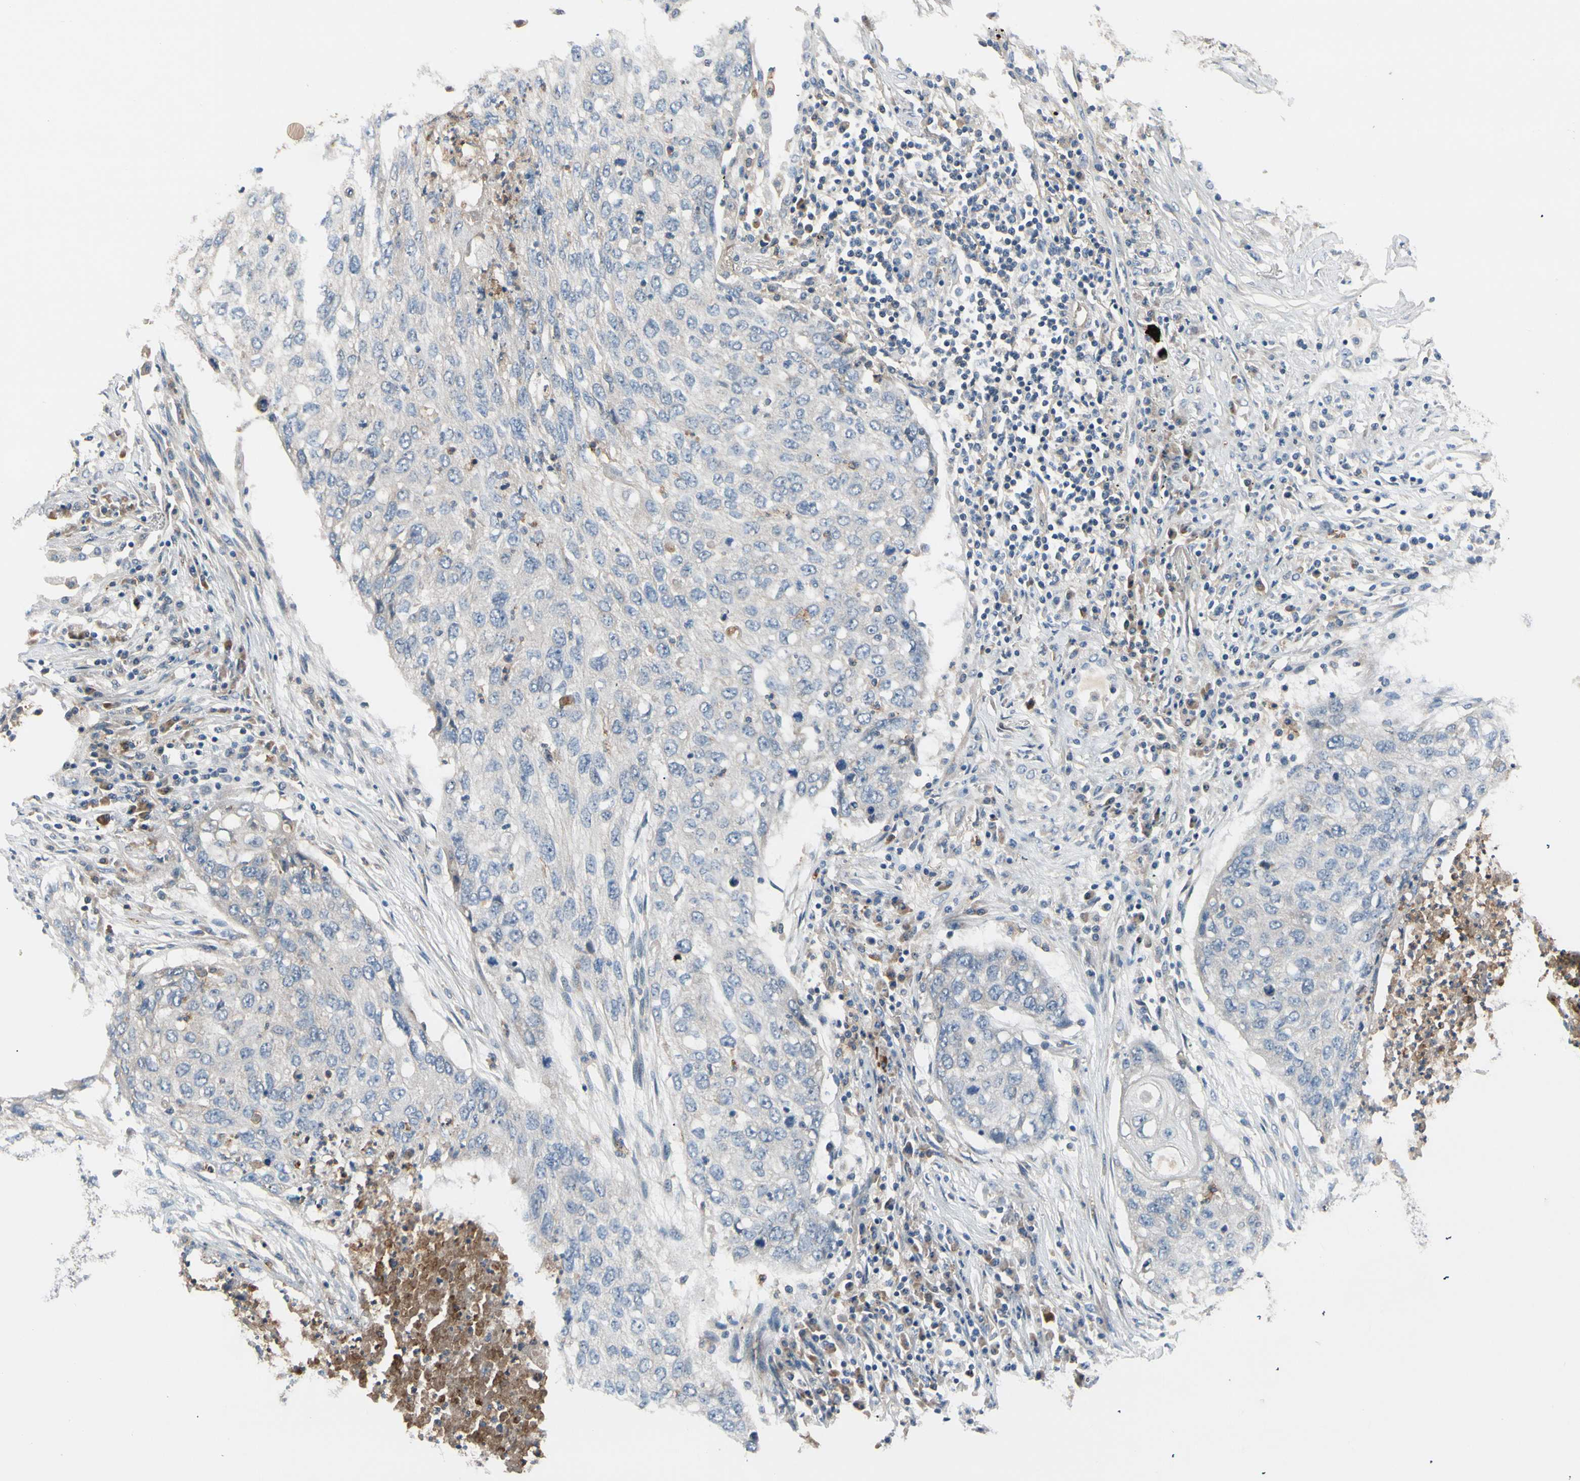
{"staining": {"intensity": "negative", "quantity": "none", "location": "none"}, "tissue": "lung cancer", "cell_type": "Tumor cells", "image_type": "cancer", "snomed": [{"axis": "morphology", "description": "Squamous cell carcinoma, NOS"}, {"axis": "topography", "description": "Lung"}], "caption": "DAB immunohistochemical staining of lung squamous cell carcinoma reveals no significant staining in tumor cells. (Stains: DAB (3,3'-diaminobenzidine) IHC with hematoxylin counter stain, Microscopy: brightfield microscopy at high magnification).", "gene": "SIGLEC5", "patient": {"sex": "female", "age": 63}}